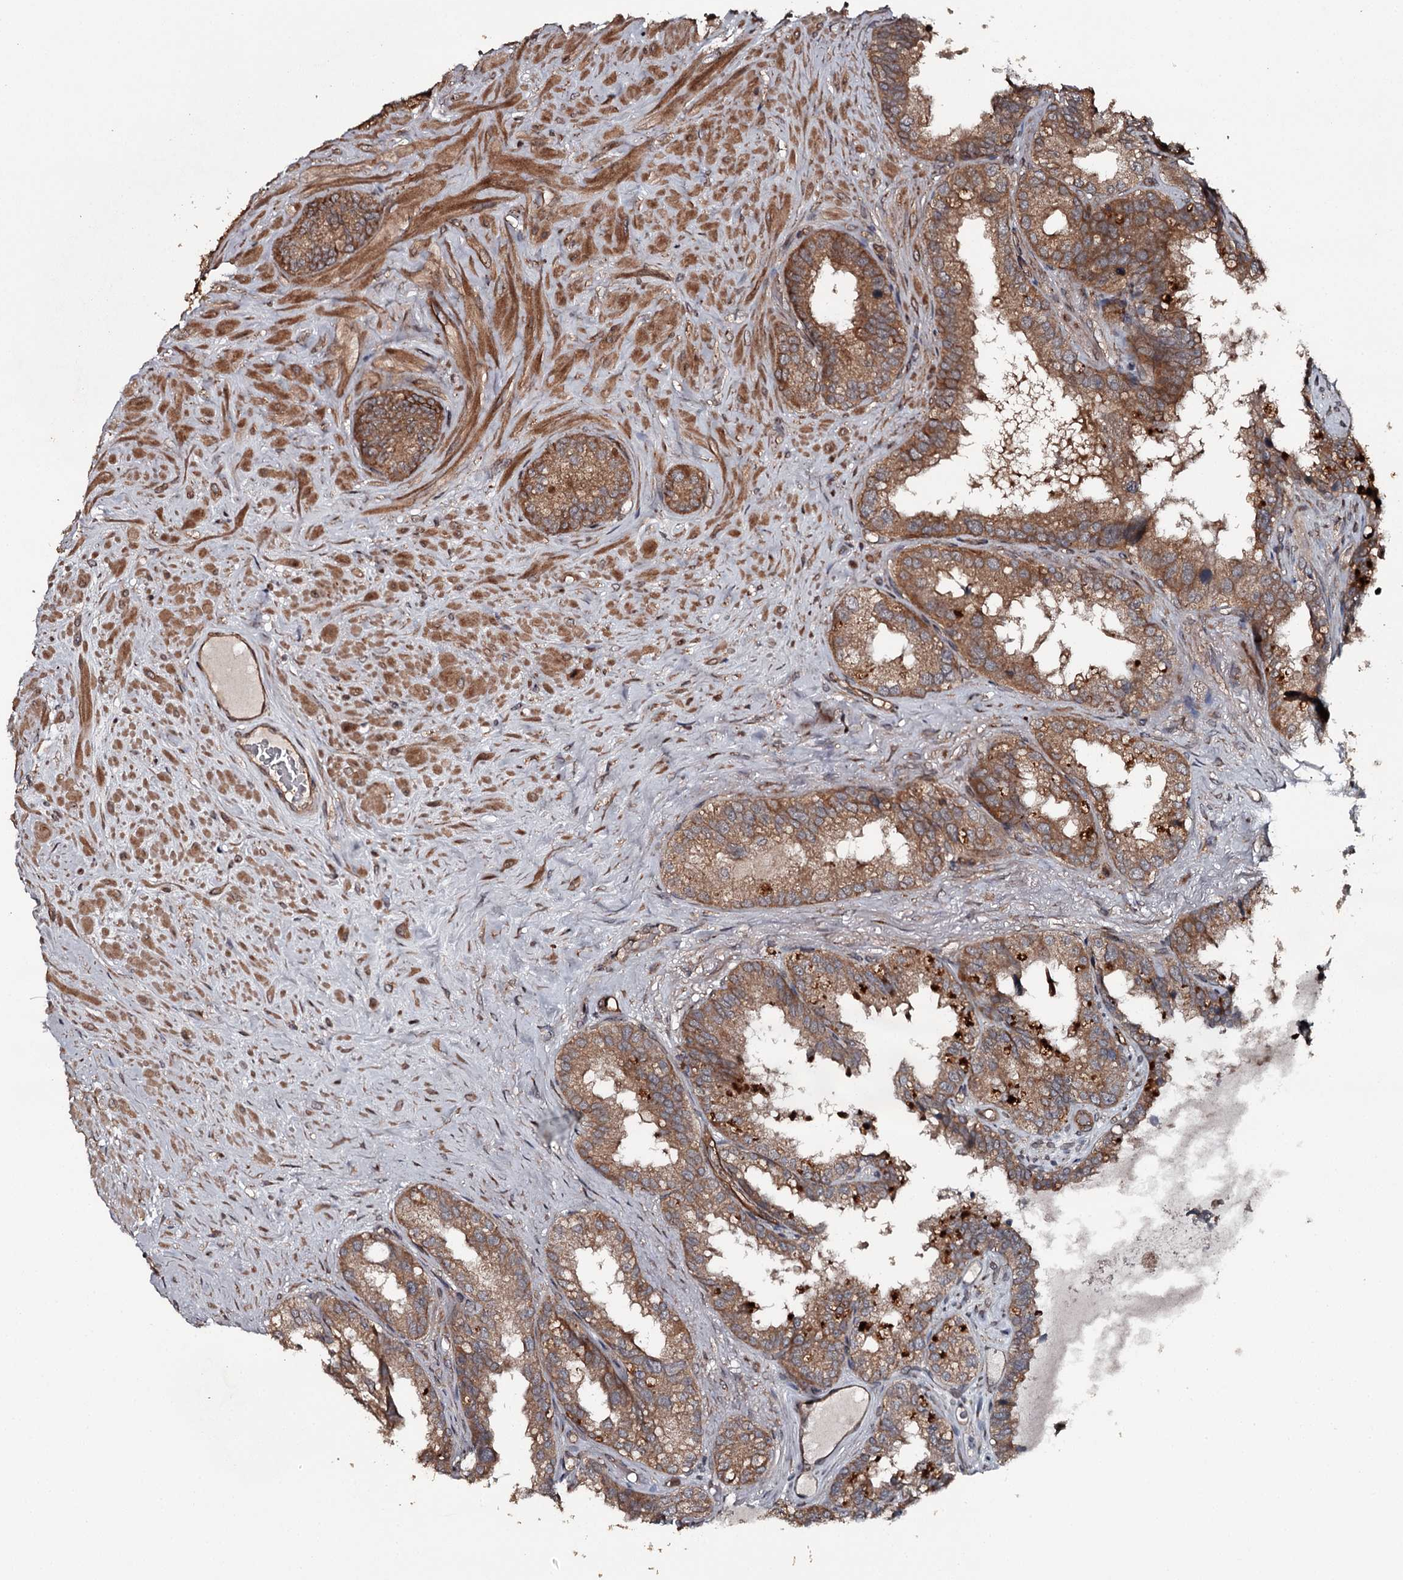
{"staining": {"intensity": "moderate", "quantity": ">75%", "location": "cytoplasmic/membranous"}, "tissue": "seminal vesicle", "cell_type": "Glandular cells", "image_type": "normal", "snomed": [{"axis": "morphology", "description": "Normal tissue, NOS"}, {"axis": "topography", "description": "Seminal veicle"}], "caption": "Immunohistochemistry staining of unremarkable seminal vesicle, which displays medium levels of moderate cytoplasmic/membranous expression in about >75% of glandular cells indicating moderate cytoplasmic/membranous protein positivity. The staining was performed using DAB (3,3'-diaminobenzidine) (brown) for protein detection and nuclei were counterstained in hematoxylin (blue).", "gene": "RAB21", "patient": {"sex": "male", "age": 80}}